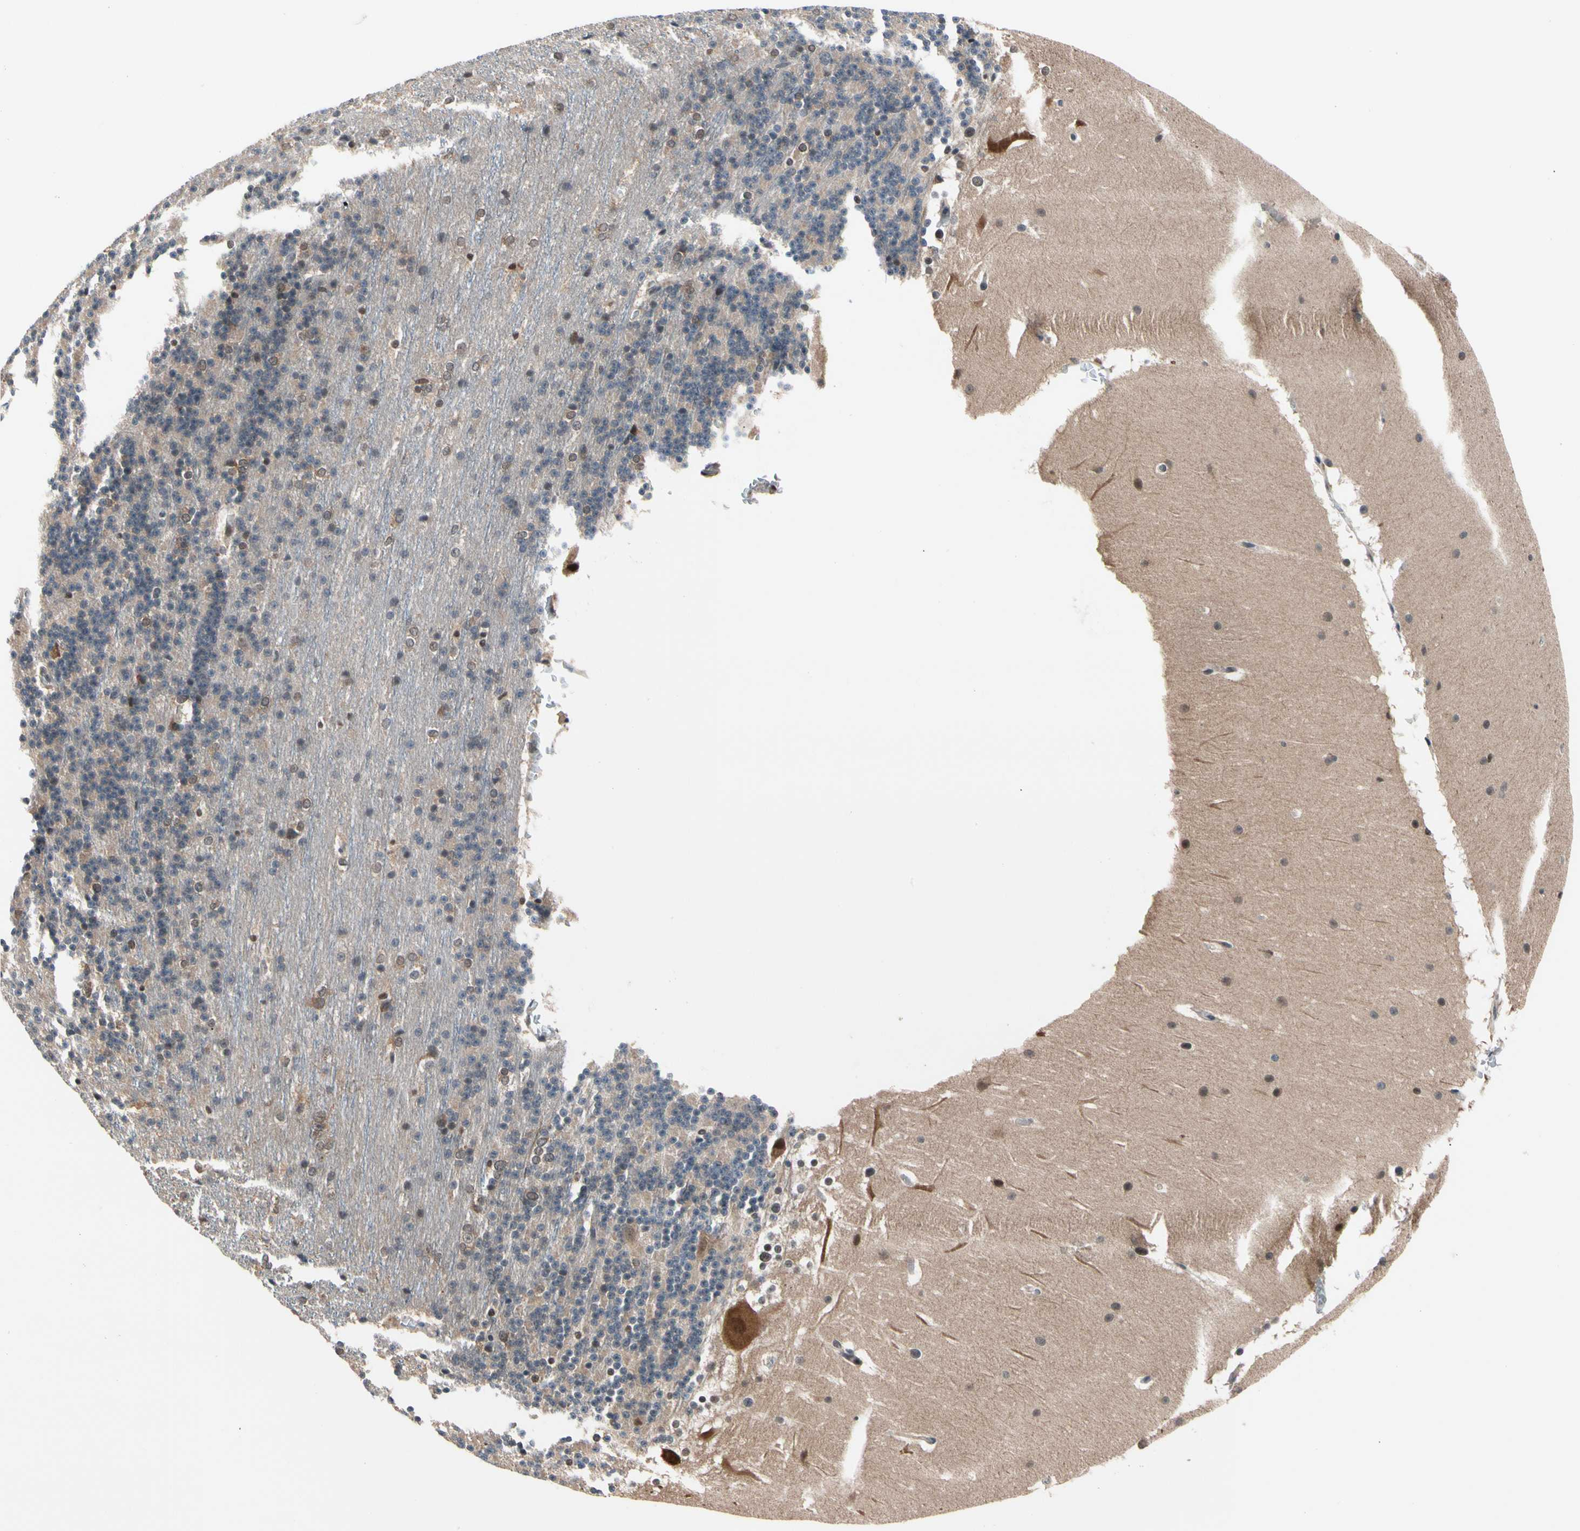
{"staining": {"intensity": "weak", "quantity": "25%-75%", "location": "cytoplasmic/membranous"}, "tissue": "cerebellum", "cell_type": "Cells in granular layer", "image_type": "normal", "snomed": [{"axis": "morphology", "description": "Normal tissue, NOS"}, {"axis": "topography", "description": "Cerebellum"}], "caption": "Human cerebellum stained with a brown dye displays weak cytoplasmic/membranous positive positivity in about 25%-75% of cells in granular layer.", "gene": "NGEF", "patient": {"sex": "female", "age": 19}}